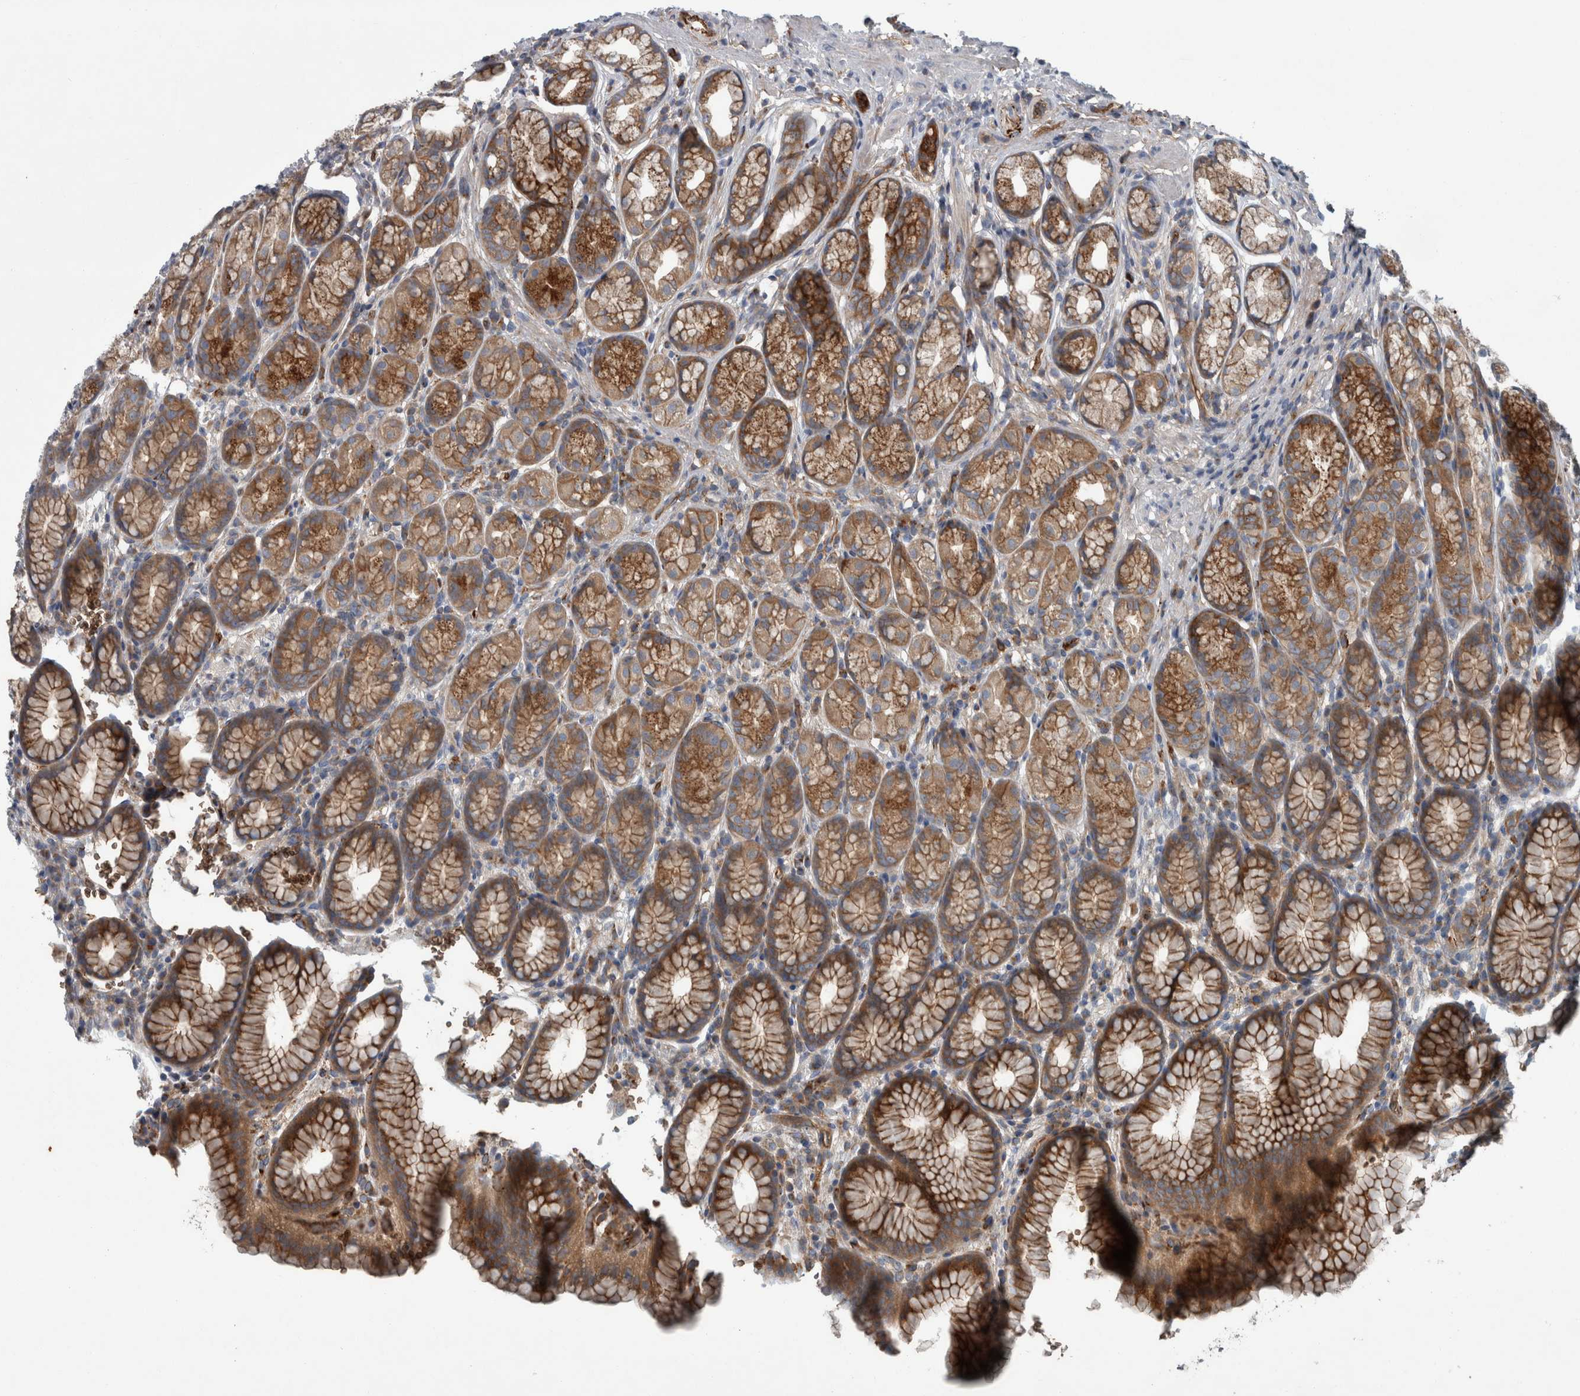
{"staining": {"intensity": "moderate", "quantity": ">75%", "location": "cytoplasmic/membranous"}, "tissue": "stomach", "cell_type": "Glandular cells", "image_type": "normal", "snomed": [{"axis": "morphology", "description": "Normal tissue, NOS"}, {"axis": "topography", "description": "Stomach"}], "caption": "This photomicrograph shows immunohistochemistry staining of unremarkable stomach, with medium moderate cytoplasmic/membranous expression in approximately >75% of glandular cells.", "gene": "GLT8D2", "patient": {"sex": "male", "age": 42}}